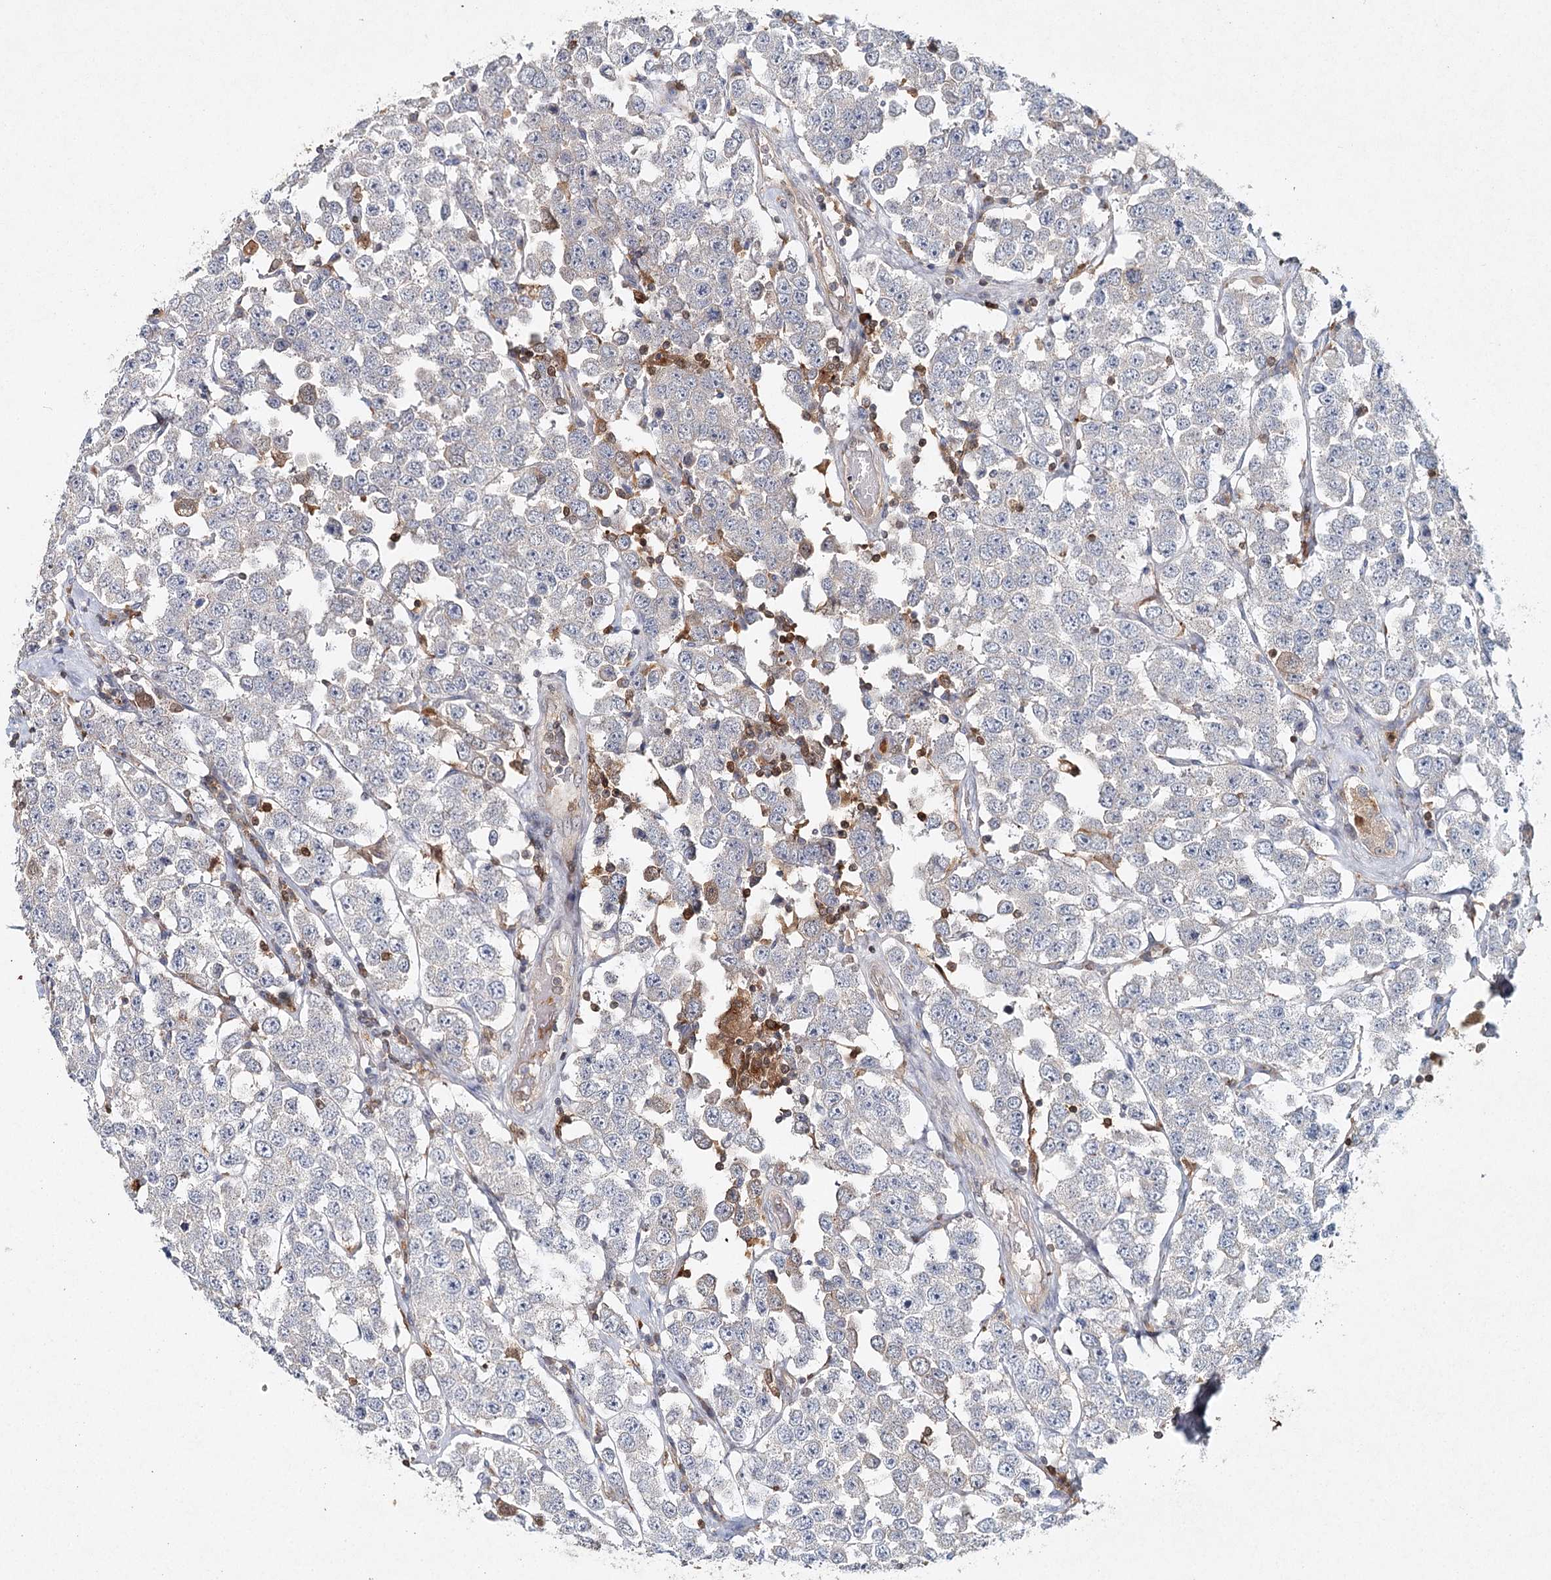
{"staining": {"intensity": "negative", "quantity": "none", "location": "none"}, "tissue": "testis cancer", "cell_type": "Tumor cells", "image_type": "cancer", "snomed": [{"axis": "morphology", "description": "Seminoma, NOS"}, {"axis": "topography", "description": "Testis"}], "caption": "Tumor cells are negative for protein expression in human testis cancer. The staining was performed using DAB to visualize the protein expression in brown, while the nuclei were stained in blue with hematoxylin (Magnification: 20x).", "gene": "SLC41A2", "patient": {"sex": "male", "age": 28}}